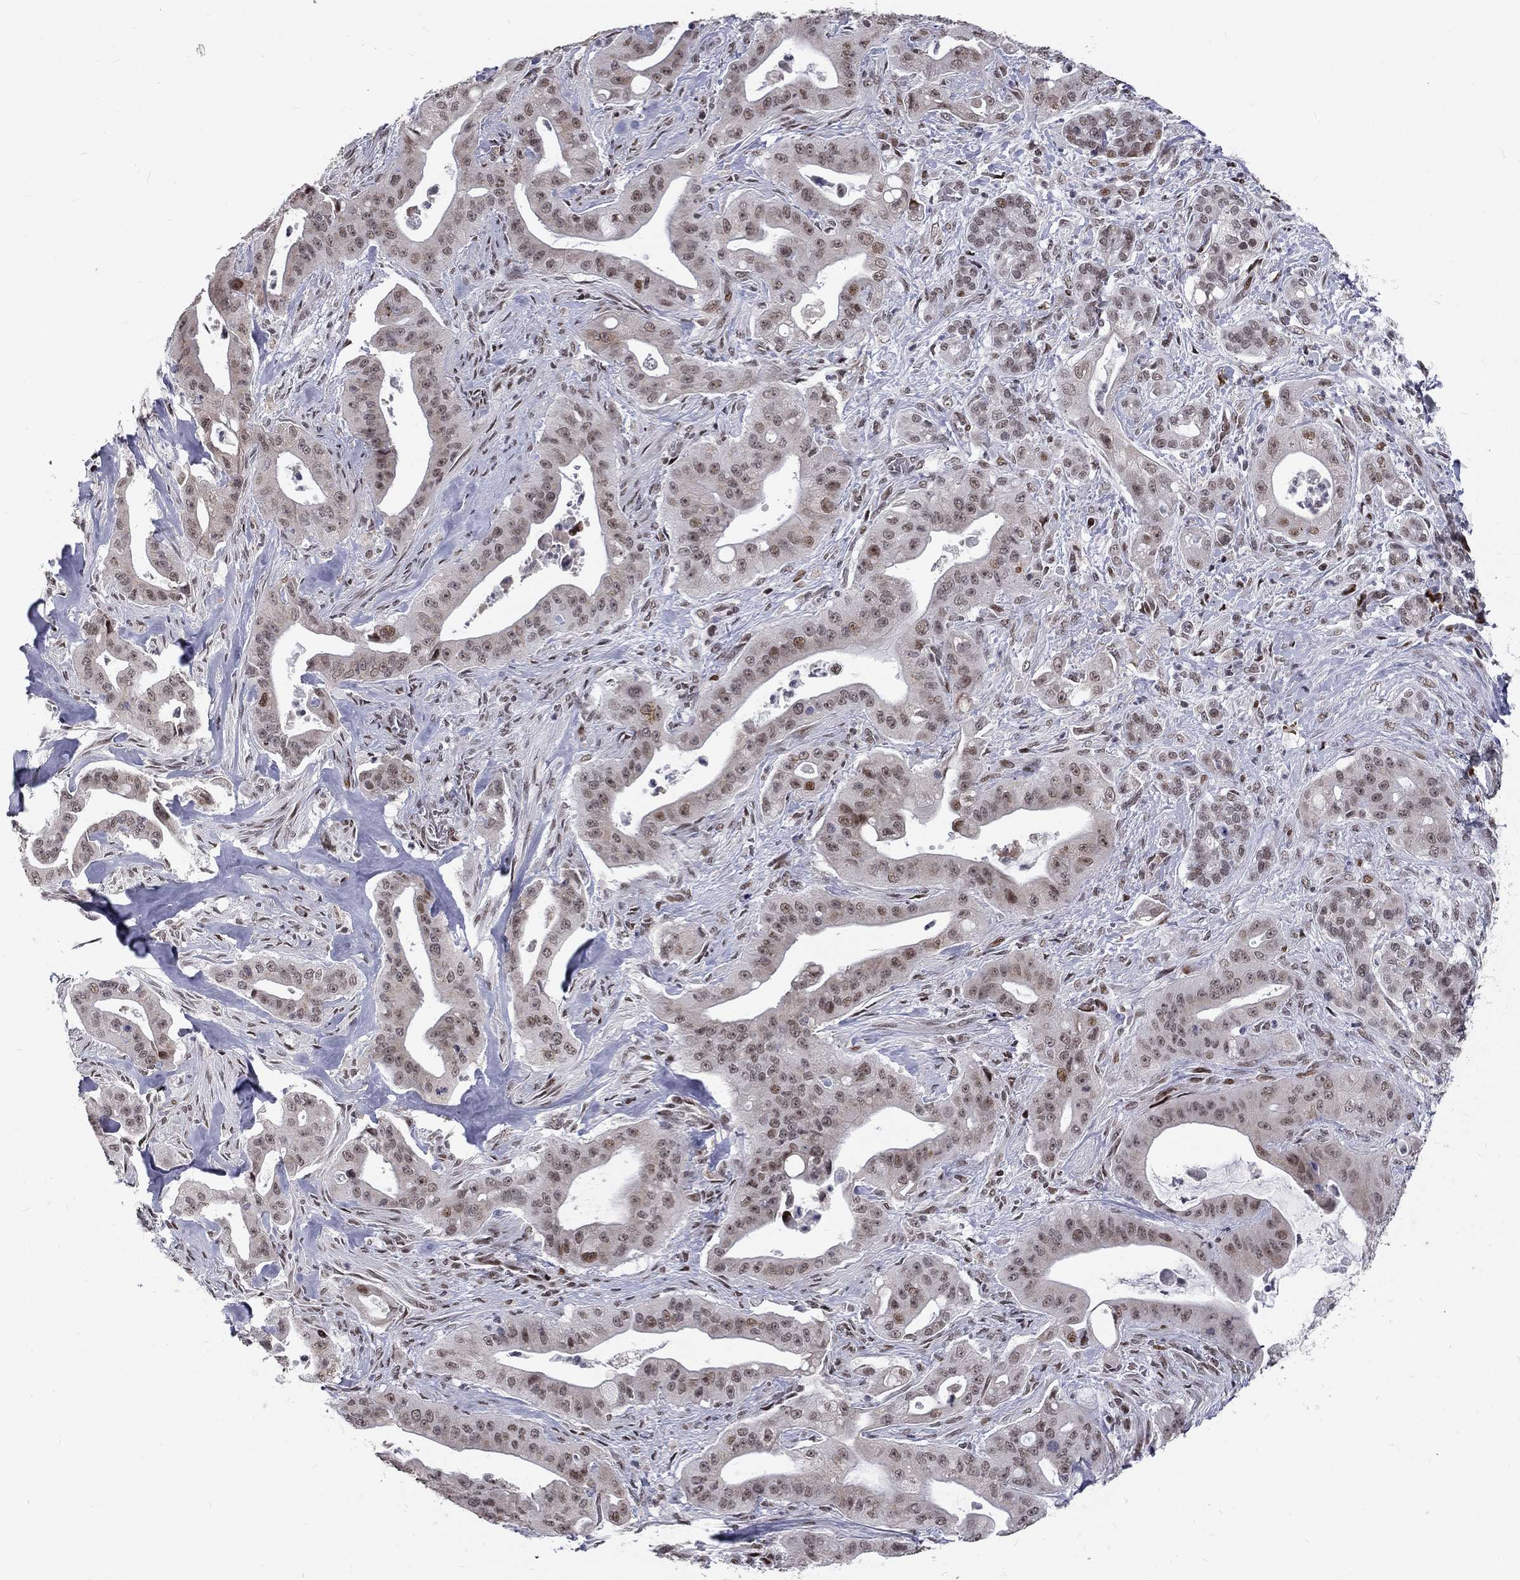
{"staining": {"intensity": "moderate", "quantity": "<25%", "location": "nuclear"}, "tissue": "pancreatic cancer", "cell_type": "Tumor cells", "image_type": "cancer", "snomed": [{"axis": "morphology", "description": "Normal tissue, NOS"}, {"axis": "morphology", "description": "Inflammation, NOS"}, {"axis": "morphology", "description": "Adenocarcinoma, NOS"}, {"axis": "topography", "description": "Pancreas"}], "caption": "Protein expression analysis of human pancreatic cancer reveals moderate nuclear positivity in approximately <25% of tumor cells.", "gene": "TCEAL1", "patient": {"sex": "male", "age": 57}}